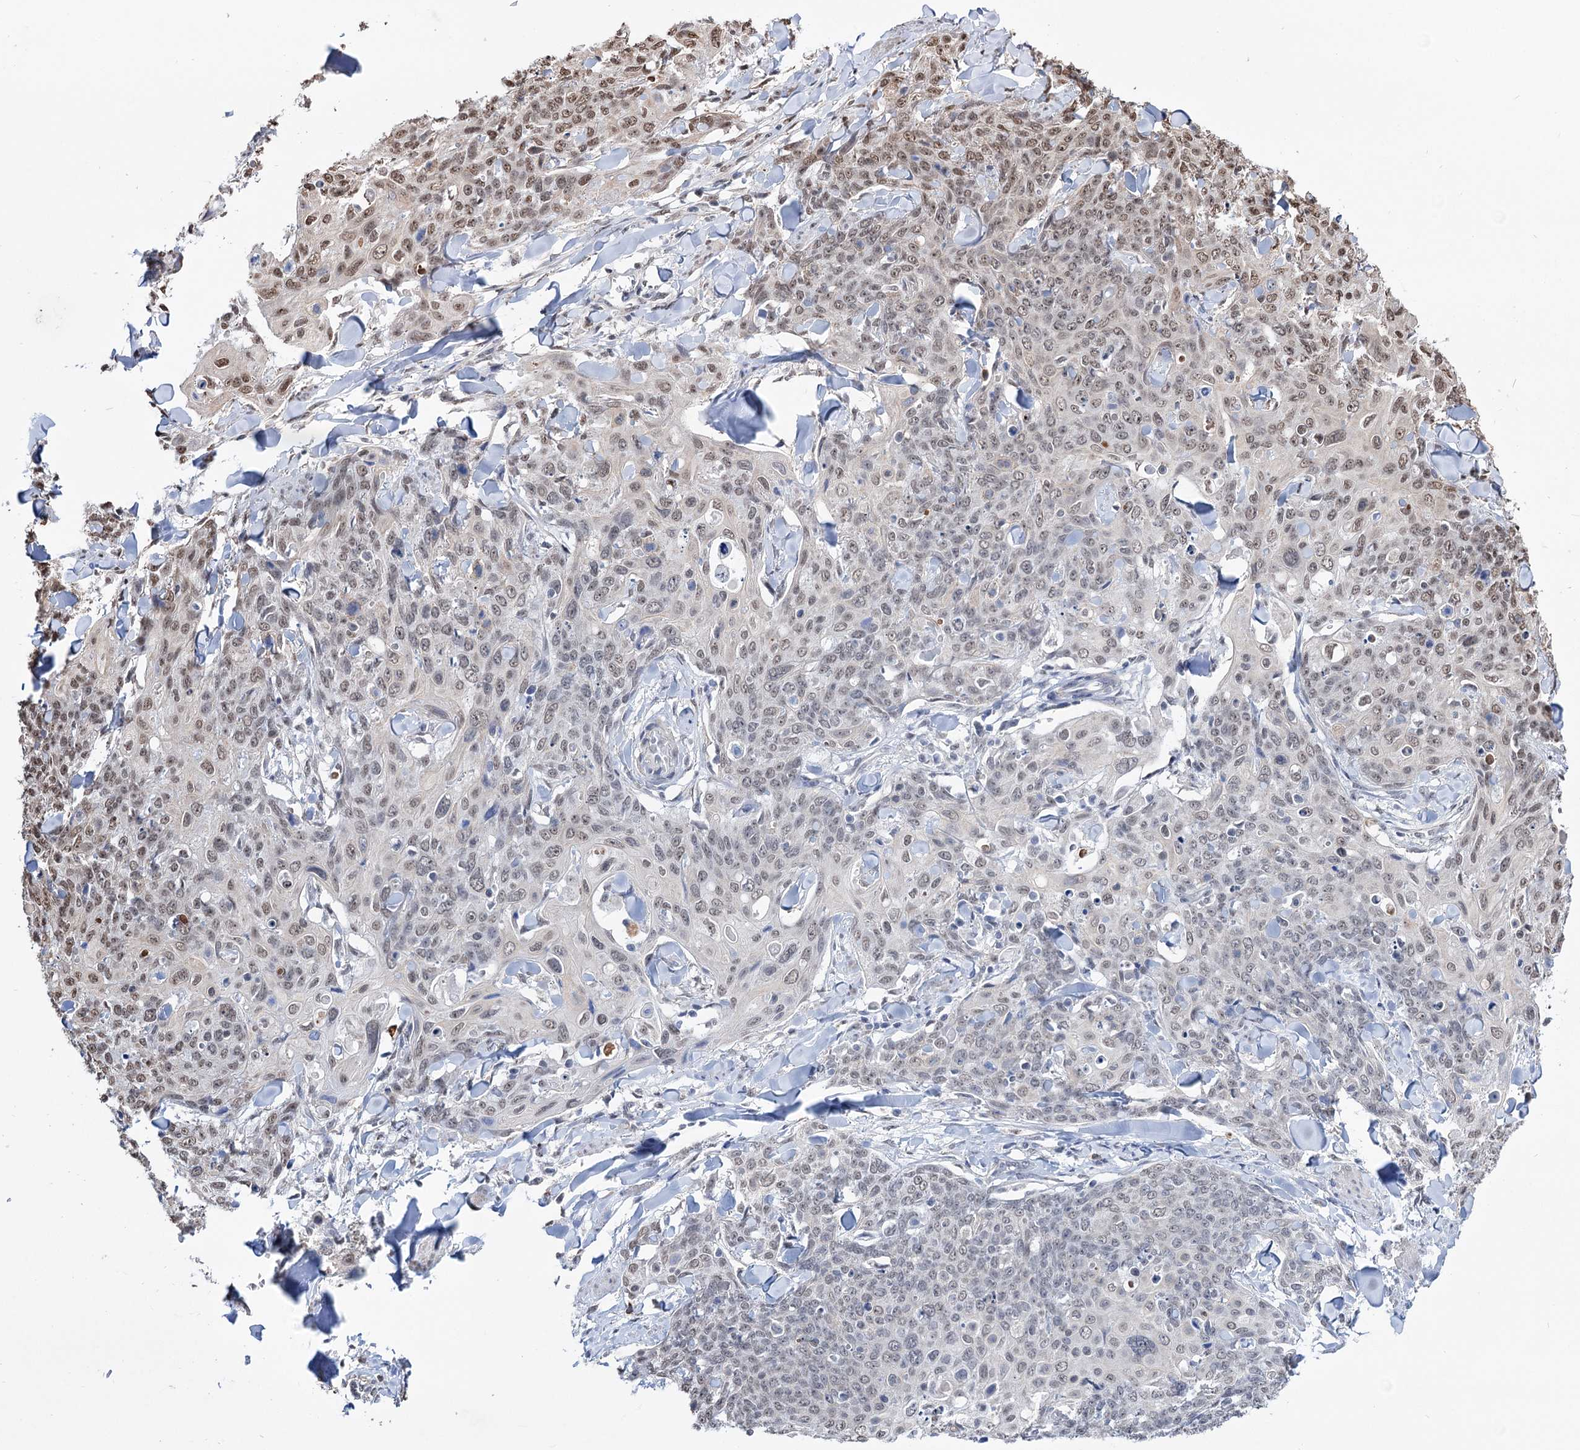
{"staining": {"intensity": "moderate", "quantity": "<25%", "location": "nuclear"}, "tissue": "skin cancer", "cell_type": "Tumor cells", "image_type": "cancer", "snomed": [{"axis": "morphology", "description": "Squamous cell carcinoma, NOS"}, {"axis": "topography", "description": "Skin"}, {"axis": "topography", "description": "Vulva"}], "caption": "This is a histology image of immunohistochemistry (IHC) staining of skin squamous cell carcinoma, which shows moderate expression in the nuclear of tumor cells.", "gene": "ABHD10", "patient": {"sex": "female", "age": 85}}